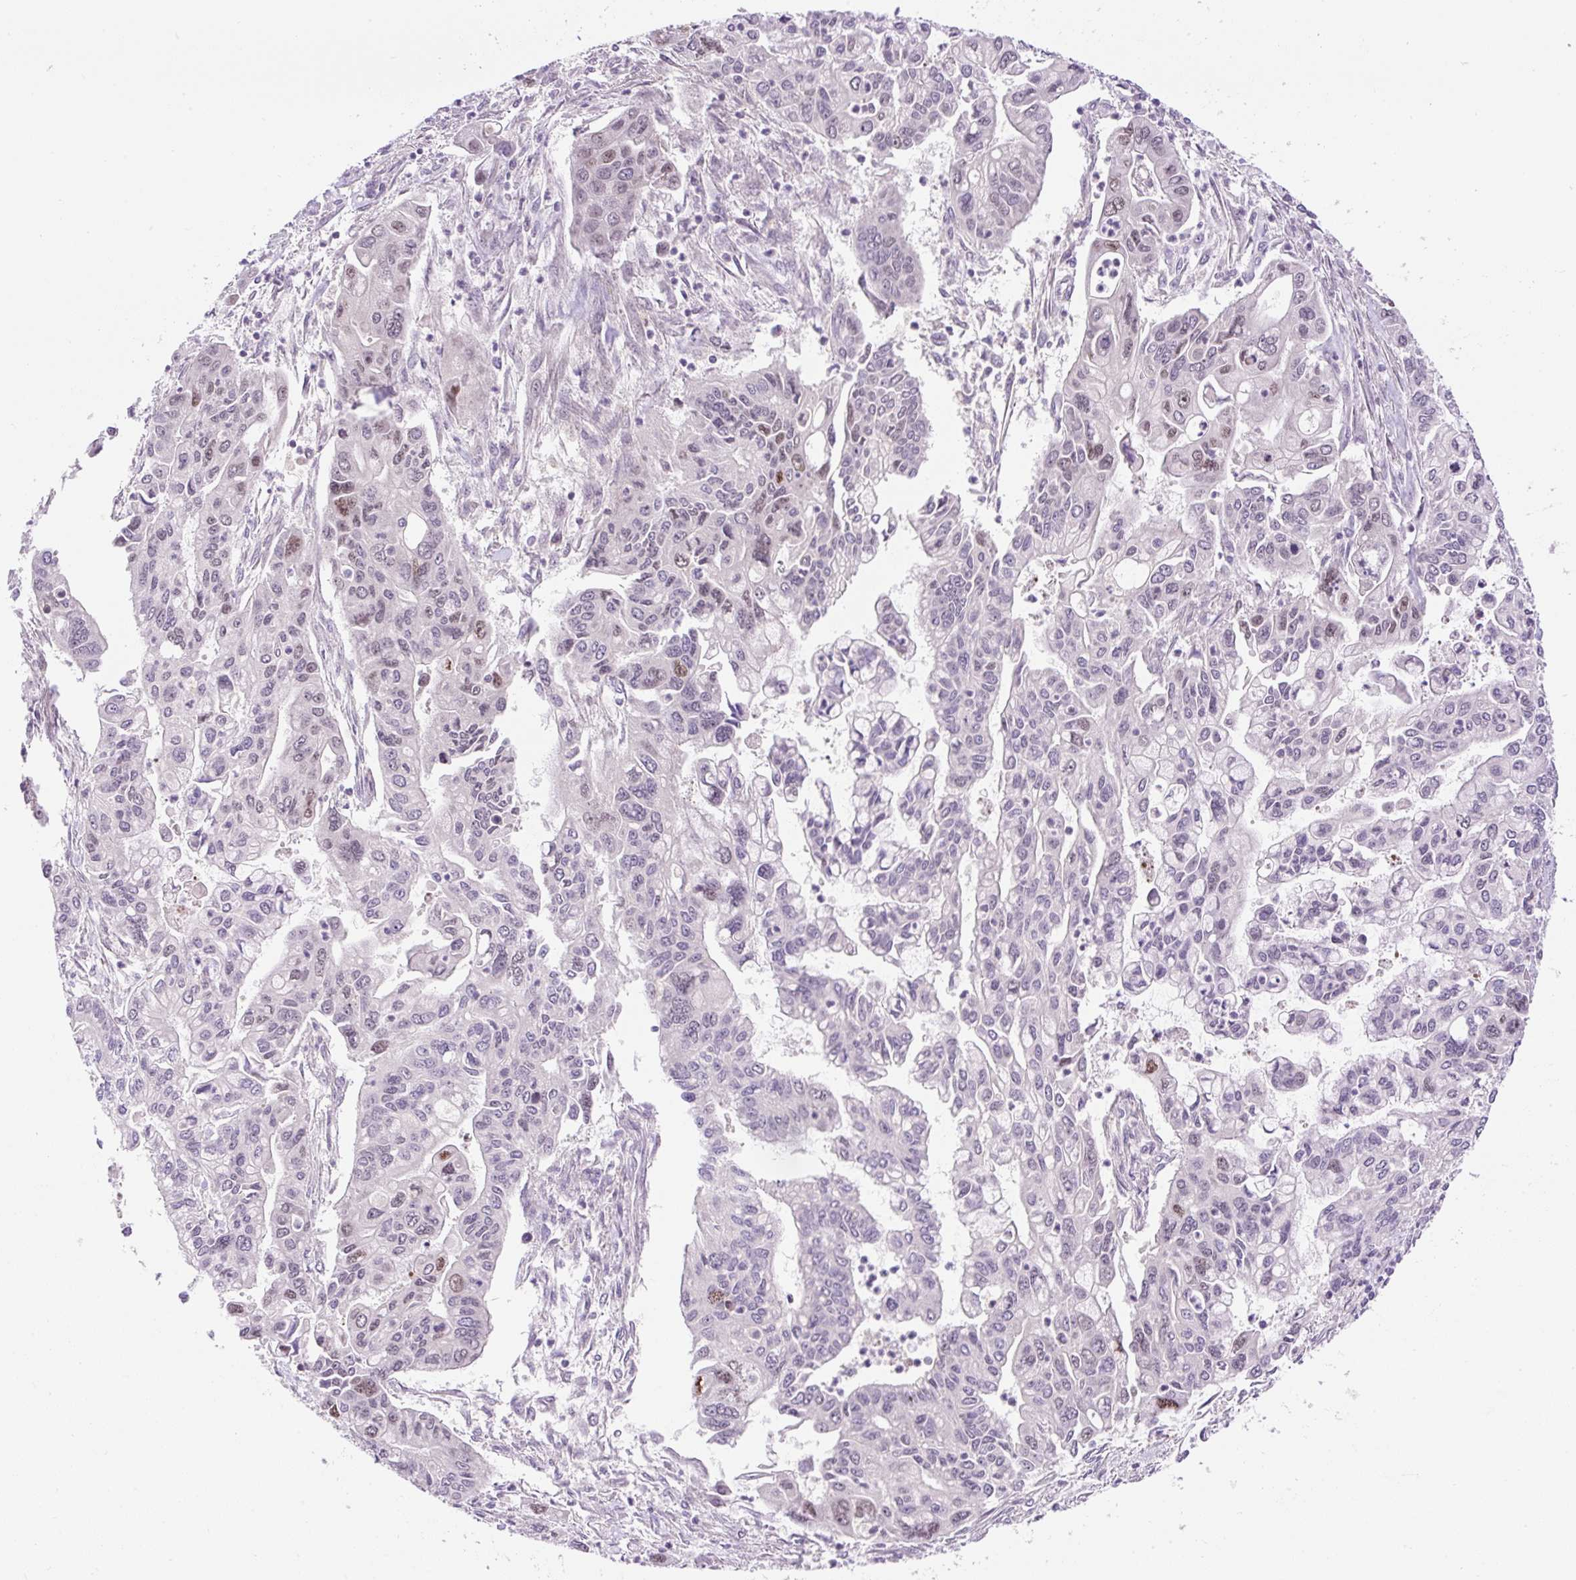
{"staining": {"intensity": "weak", "quantity": "<25%", "location": "nuclear"}, "tissue": "pancreatic cancer", "cell_type": "Tumor cells", "image_type": "cancer", "snomed": [{"axis": "morphology", "description": "Adenocarcinoma, NOS"}, {"axis": "topography", "description": "Pancreas"}], "caption": "The immunohistochemistry (IHC) histopathology image has no significant positivity in tumor cells of pancreatic cancer tissue.", "gene": "CARD11", "patient": {"sex": "male", "age": 62}}